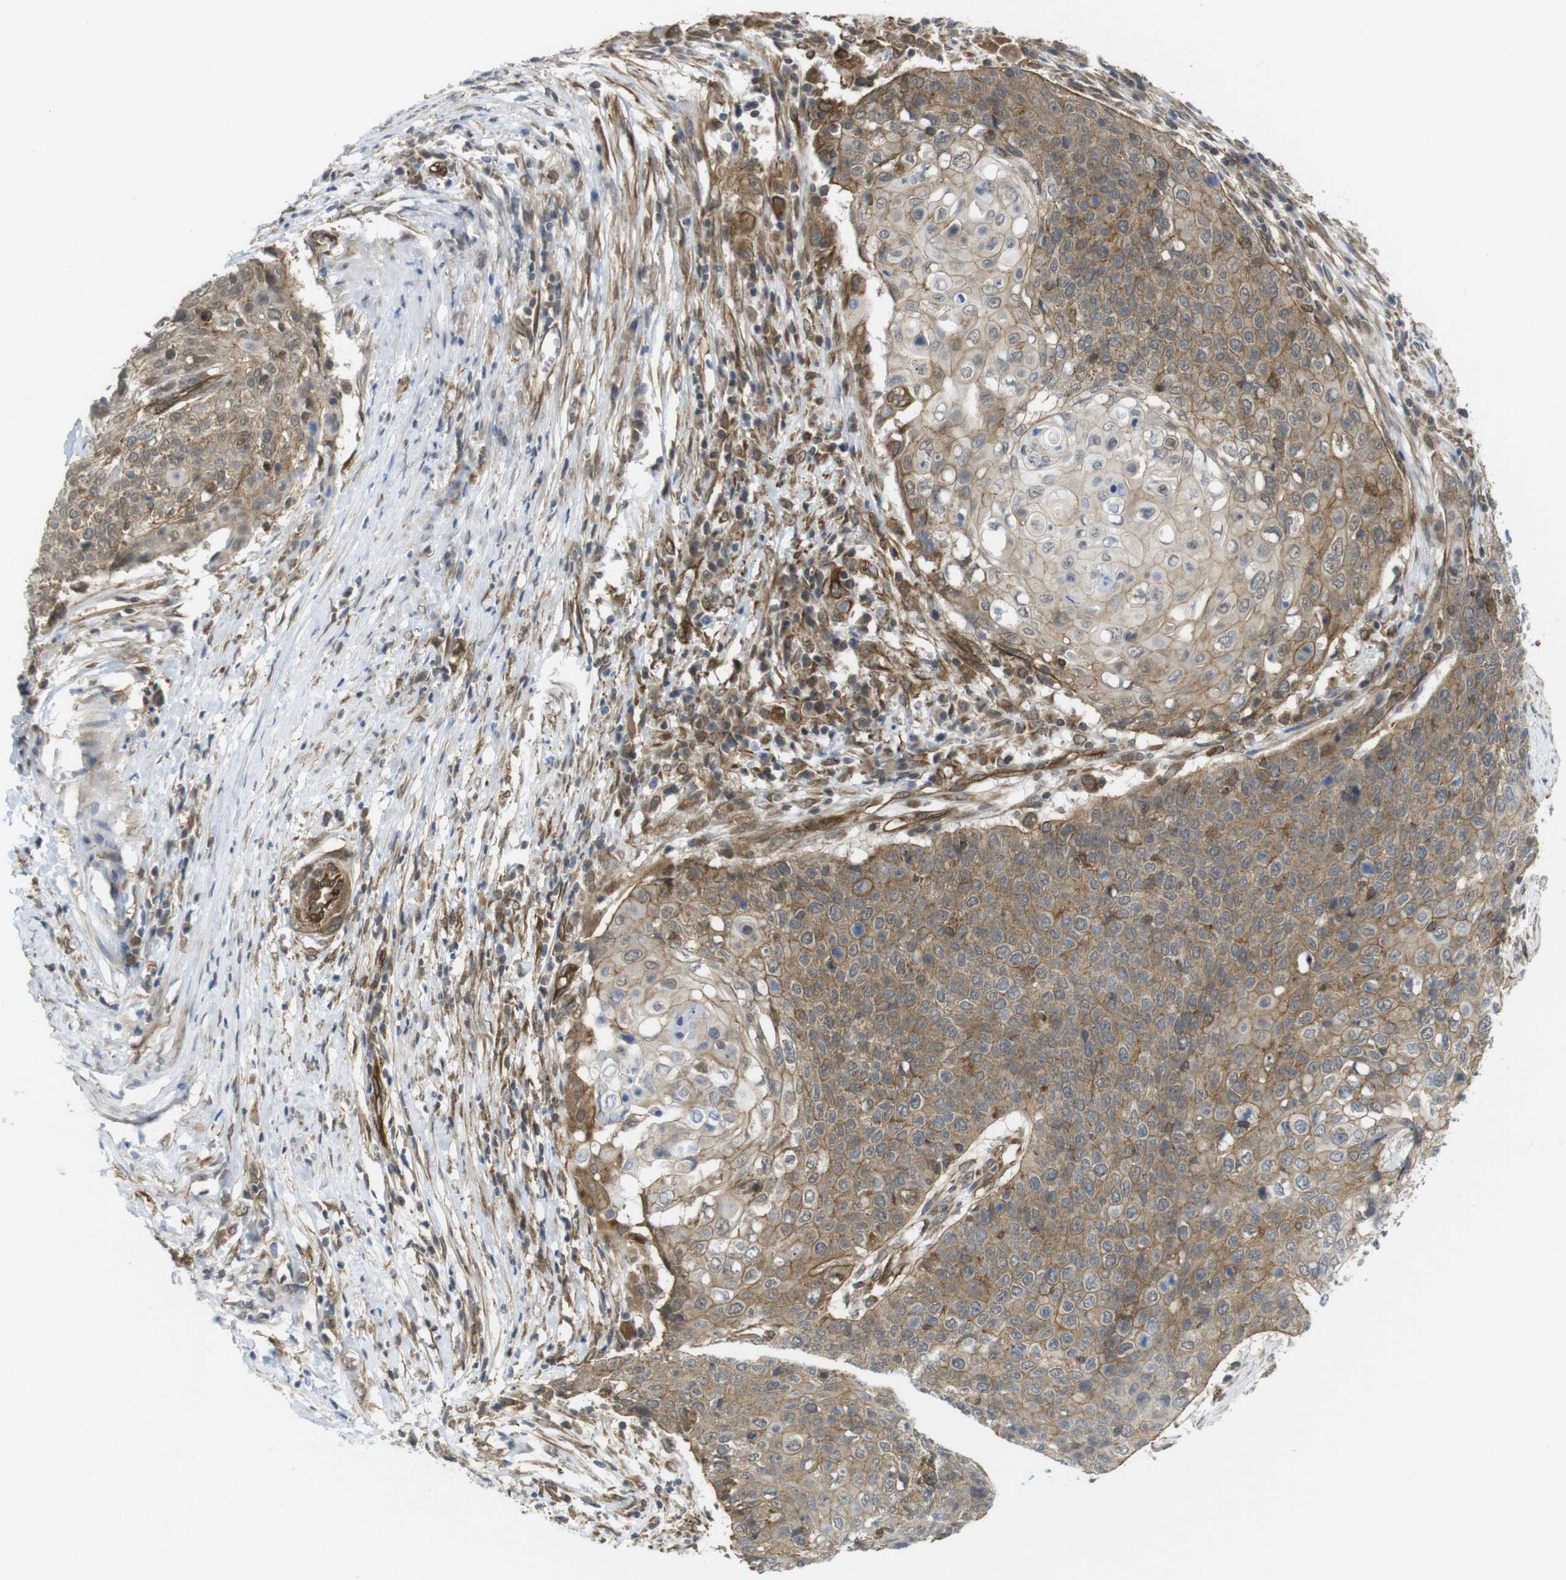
{"staining": {"intensity": "moderate", "quantity": ">75%", "location": "cytoplasmic/membranous"}, "tissue": "cervical cancer", "cell_type": "Tumor cells", "image_type": "cancer", "snomed": [{"axis": "morphology", "description": "Squamous cell carcinoma, NOS"}, {"axis": "topography", "description": "Cervix"}], "caption": "A brown stain shows moderate cytoplasmic/membranous positivity of a protein in human cervical squamous cell carcinoma tumor cells. (DAB (3,3'-diaminobenzidine) IHC with brightfield microscopy, high magnification).", "gene": "ZDHHC5", "patient": {"sex": "female", "age": 39}}